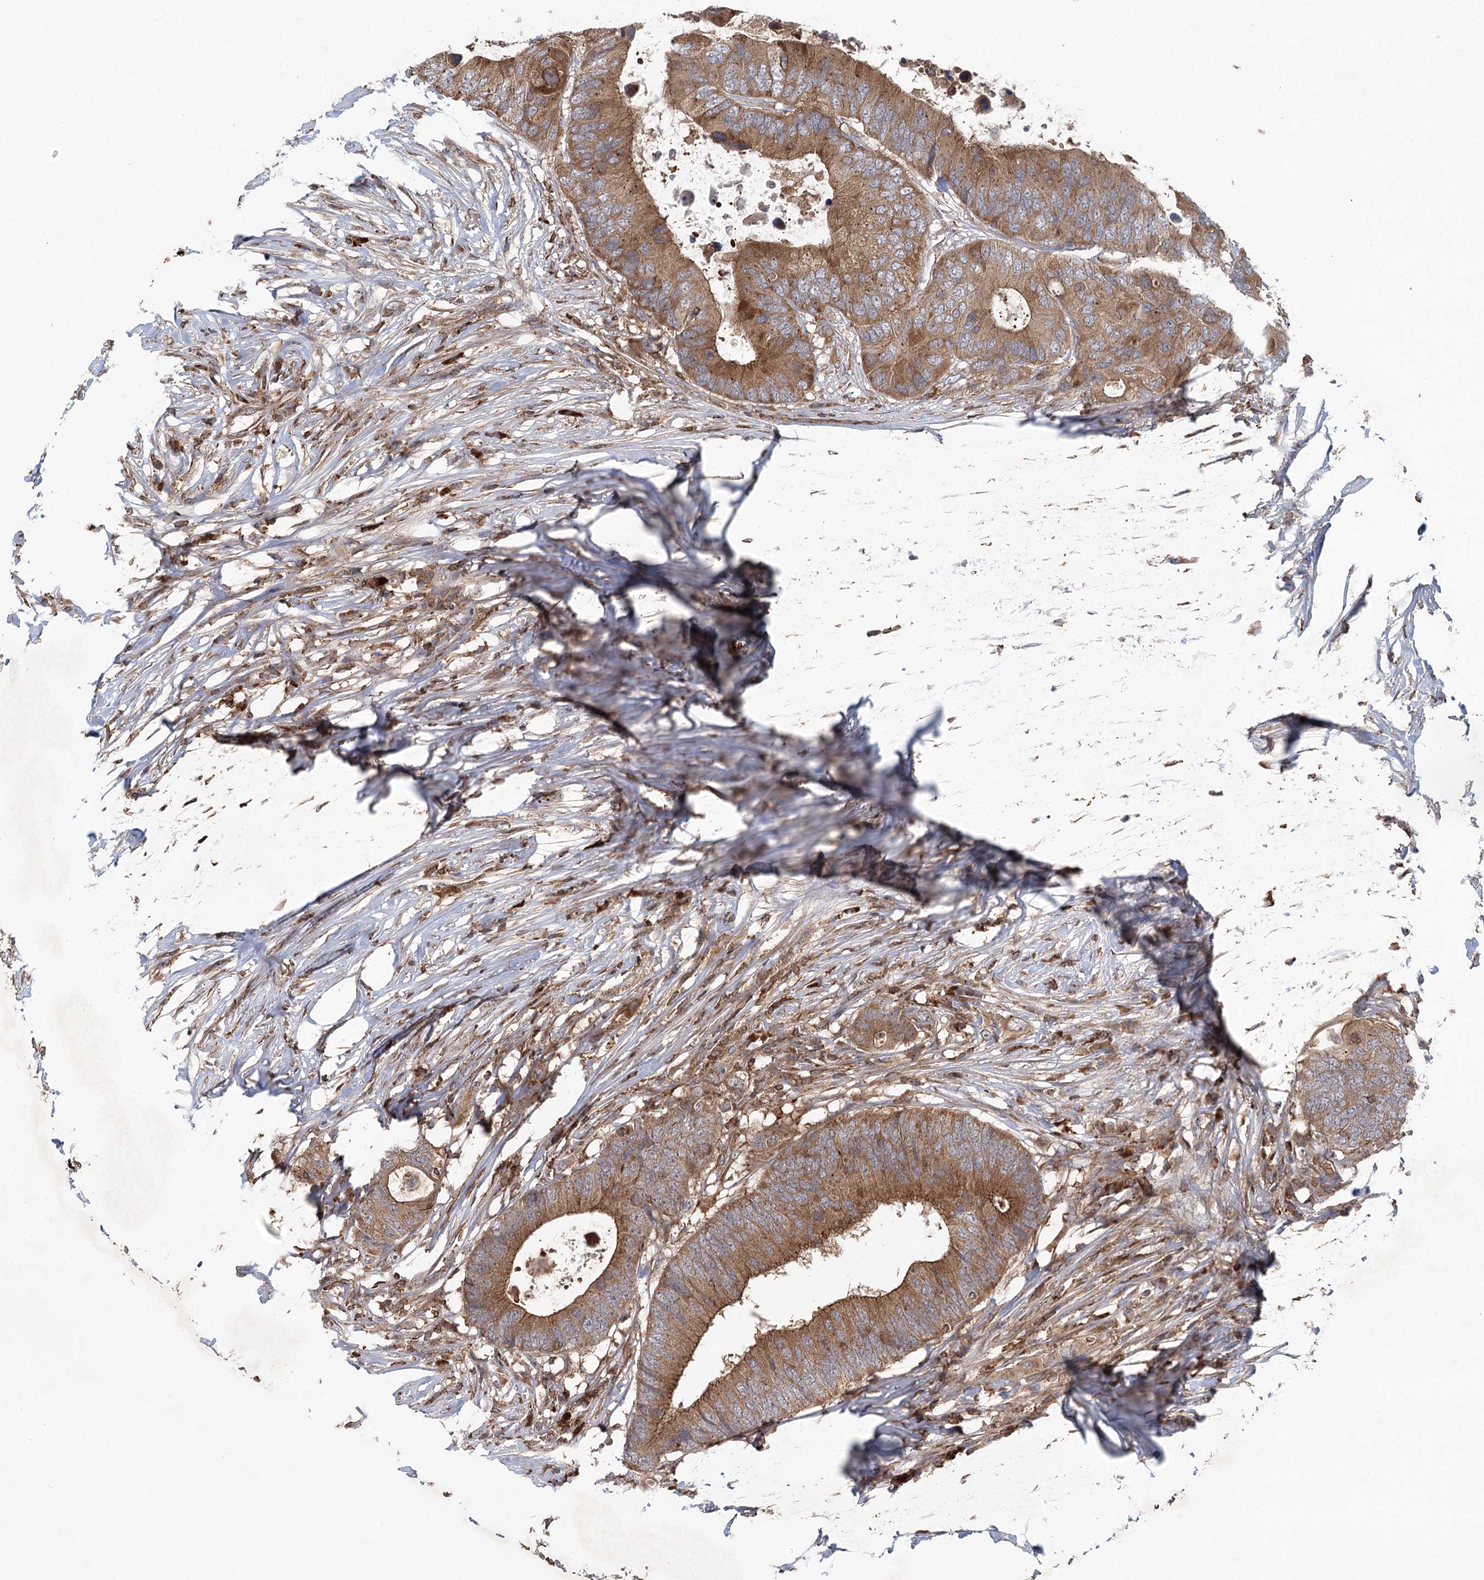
{"staining": {"intensity": "moderate", "quantity": ">75%", "location": "cytoplasmic/membranous"}, "tissue": "colorectal cancer", "cell_type": "Tumor cells", "image_type": "cancer", "snomed": [{"axis": "morphology", "description": "Adenocarcinoma, NOS"}, {"axis": "topography", "description": "Colon"}], "caption": "Moderate cytoplasmic/membranous expression for a protein is present in about >75% of tumor cells of colorectal adenocarcinoma using immunohistochemistry.", "gene": "PLEKHA7", "patient": {"sex": "male", "age": 71}}